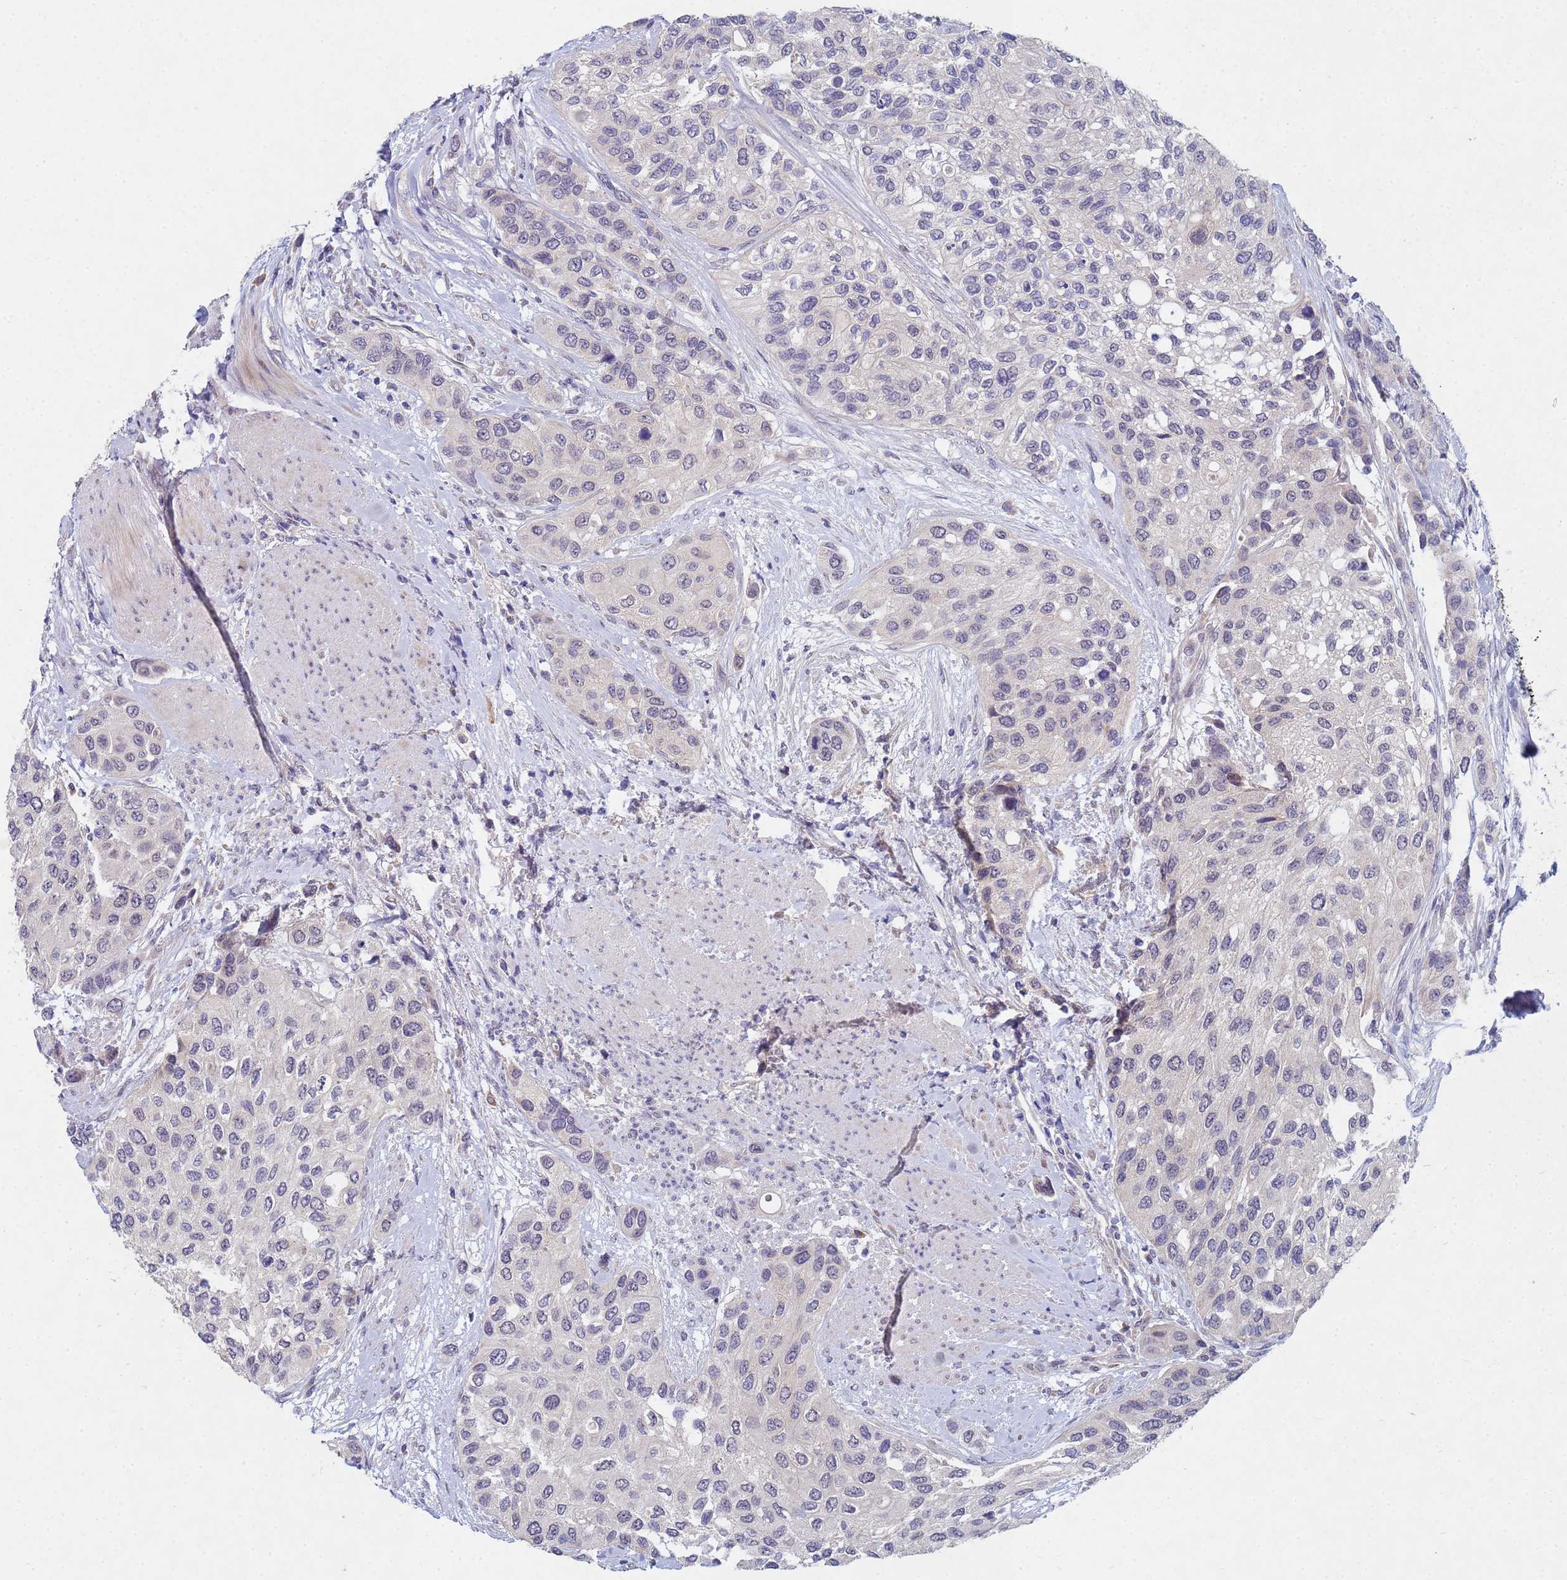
{"staining": {"intensity": "negative", "quantity": "none", "location": "none"}, "tissue": "urothelial cancer", "cell_type": "Tumor cells", "image_type": "cancer", "snomed": [{"axis": "morphology", "description": "Normal tissue, NOS"}, {"axis": "morphology", "description": "Urothelial carcinoma, High grade"}, {"axis": "topography", "description": "Vascular tissue"}, {"axis": "topography", "description": "Urinary bladder"}], "caption": "A micrograph of human urothelial cancer is negative for staining in tumor cells.", "gene": "TNPO2", "patient": {"sex": "female", "age": 56}}